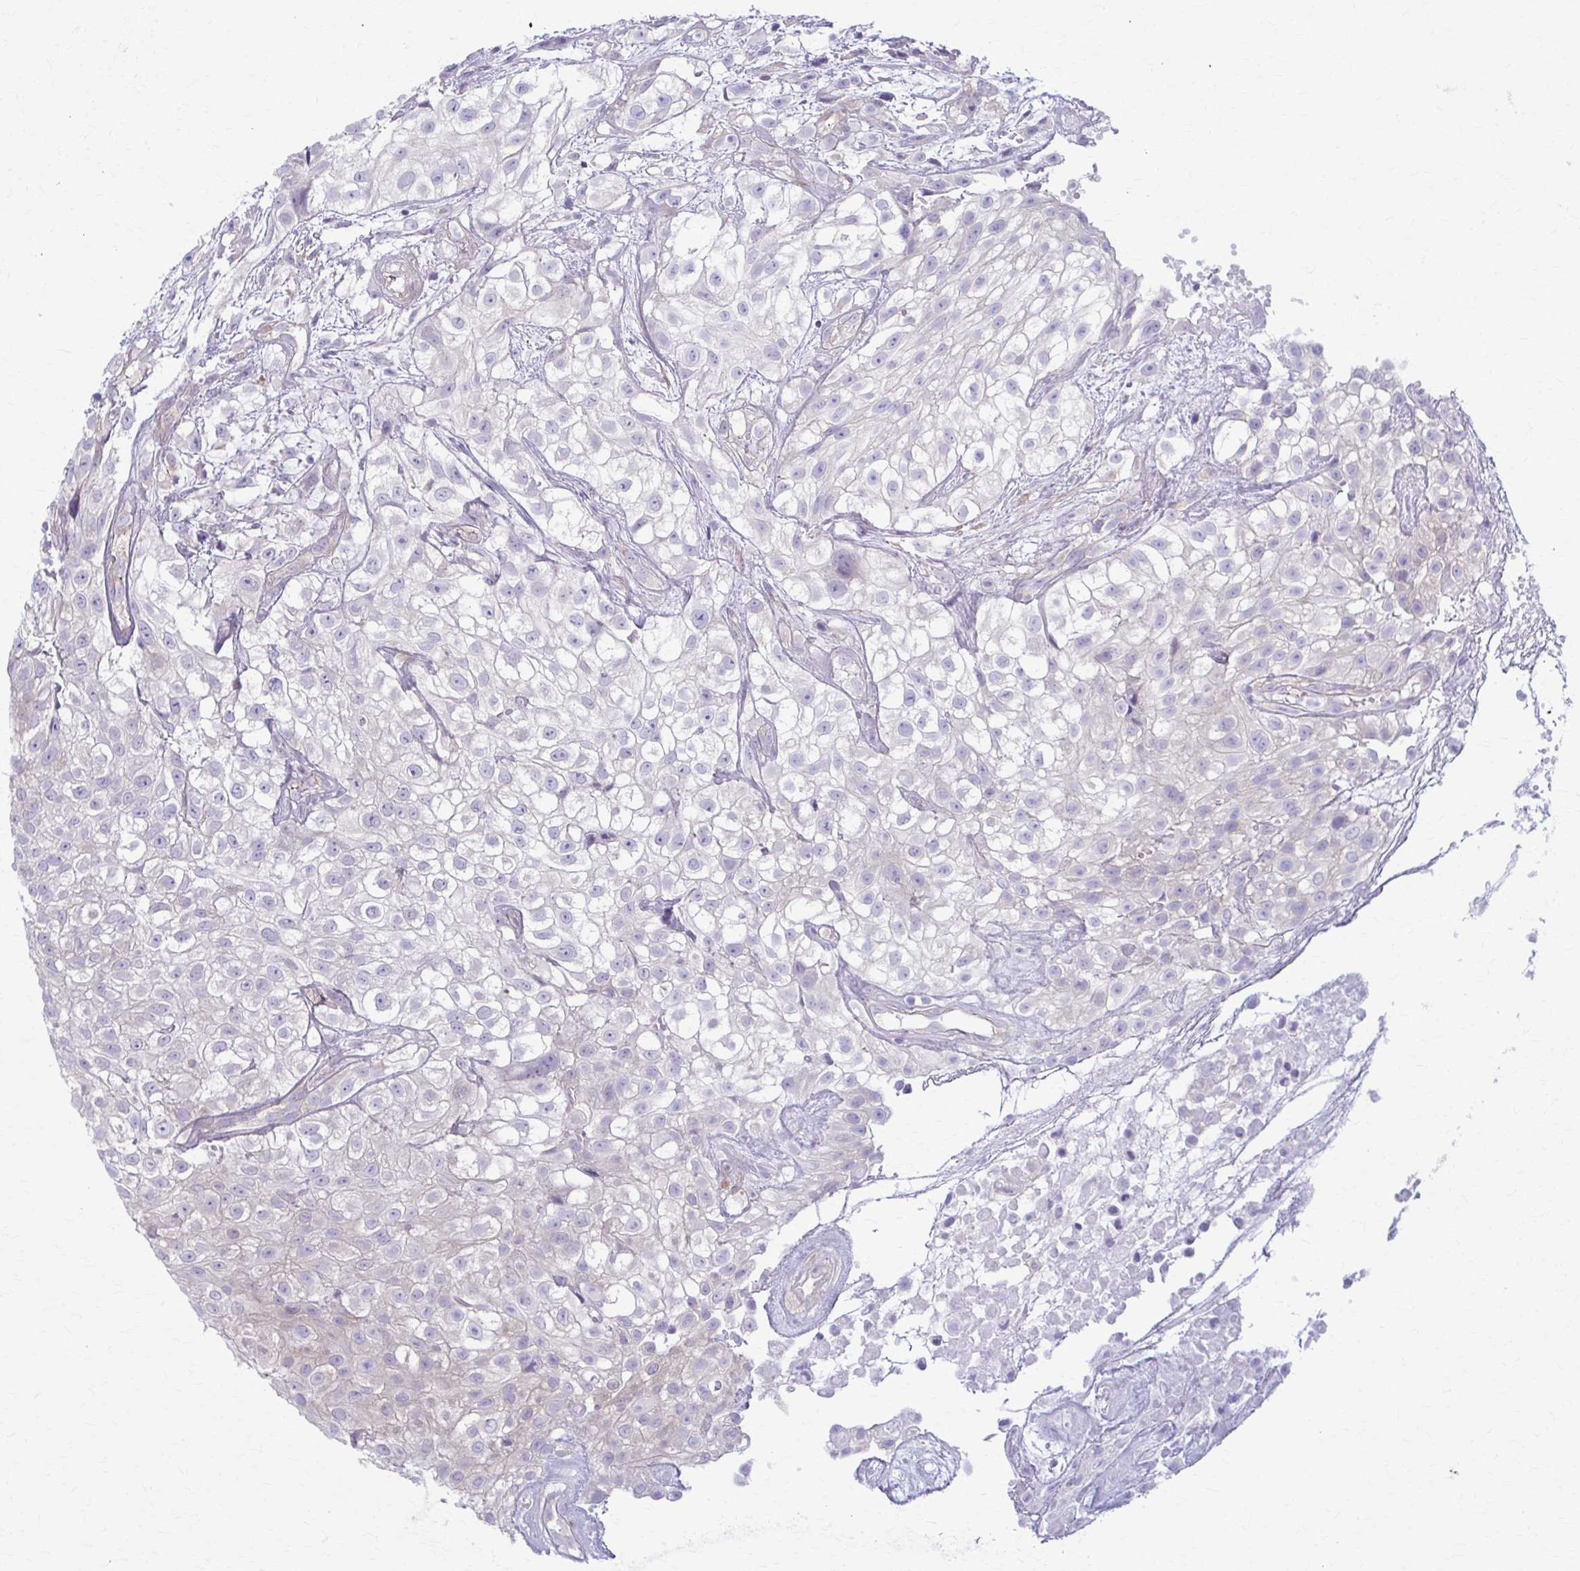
{"staining": {"intensity": "negative", "quantity": "none", "location": "none"}, "tissue": "urothelial cancer", "cell_type": "Tumor cells", "image_type": "cancer", "snomed": [{"axis": "morphology", "description": "Urothelial carcinoma, High grade"}, {"axis": "topography", "description": "Urinary bladder"}], "caption": "Immunohistochemical staining of urothelial cancer exhibits no significant staining in tumor cells.", "gene": "PRKRA", "patient": {"sex": "male", "age": 56}}